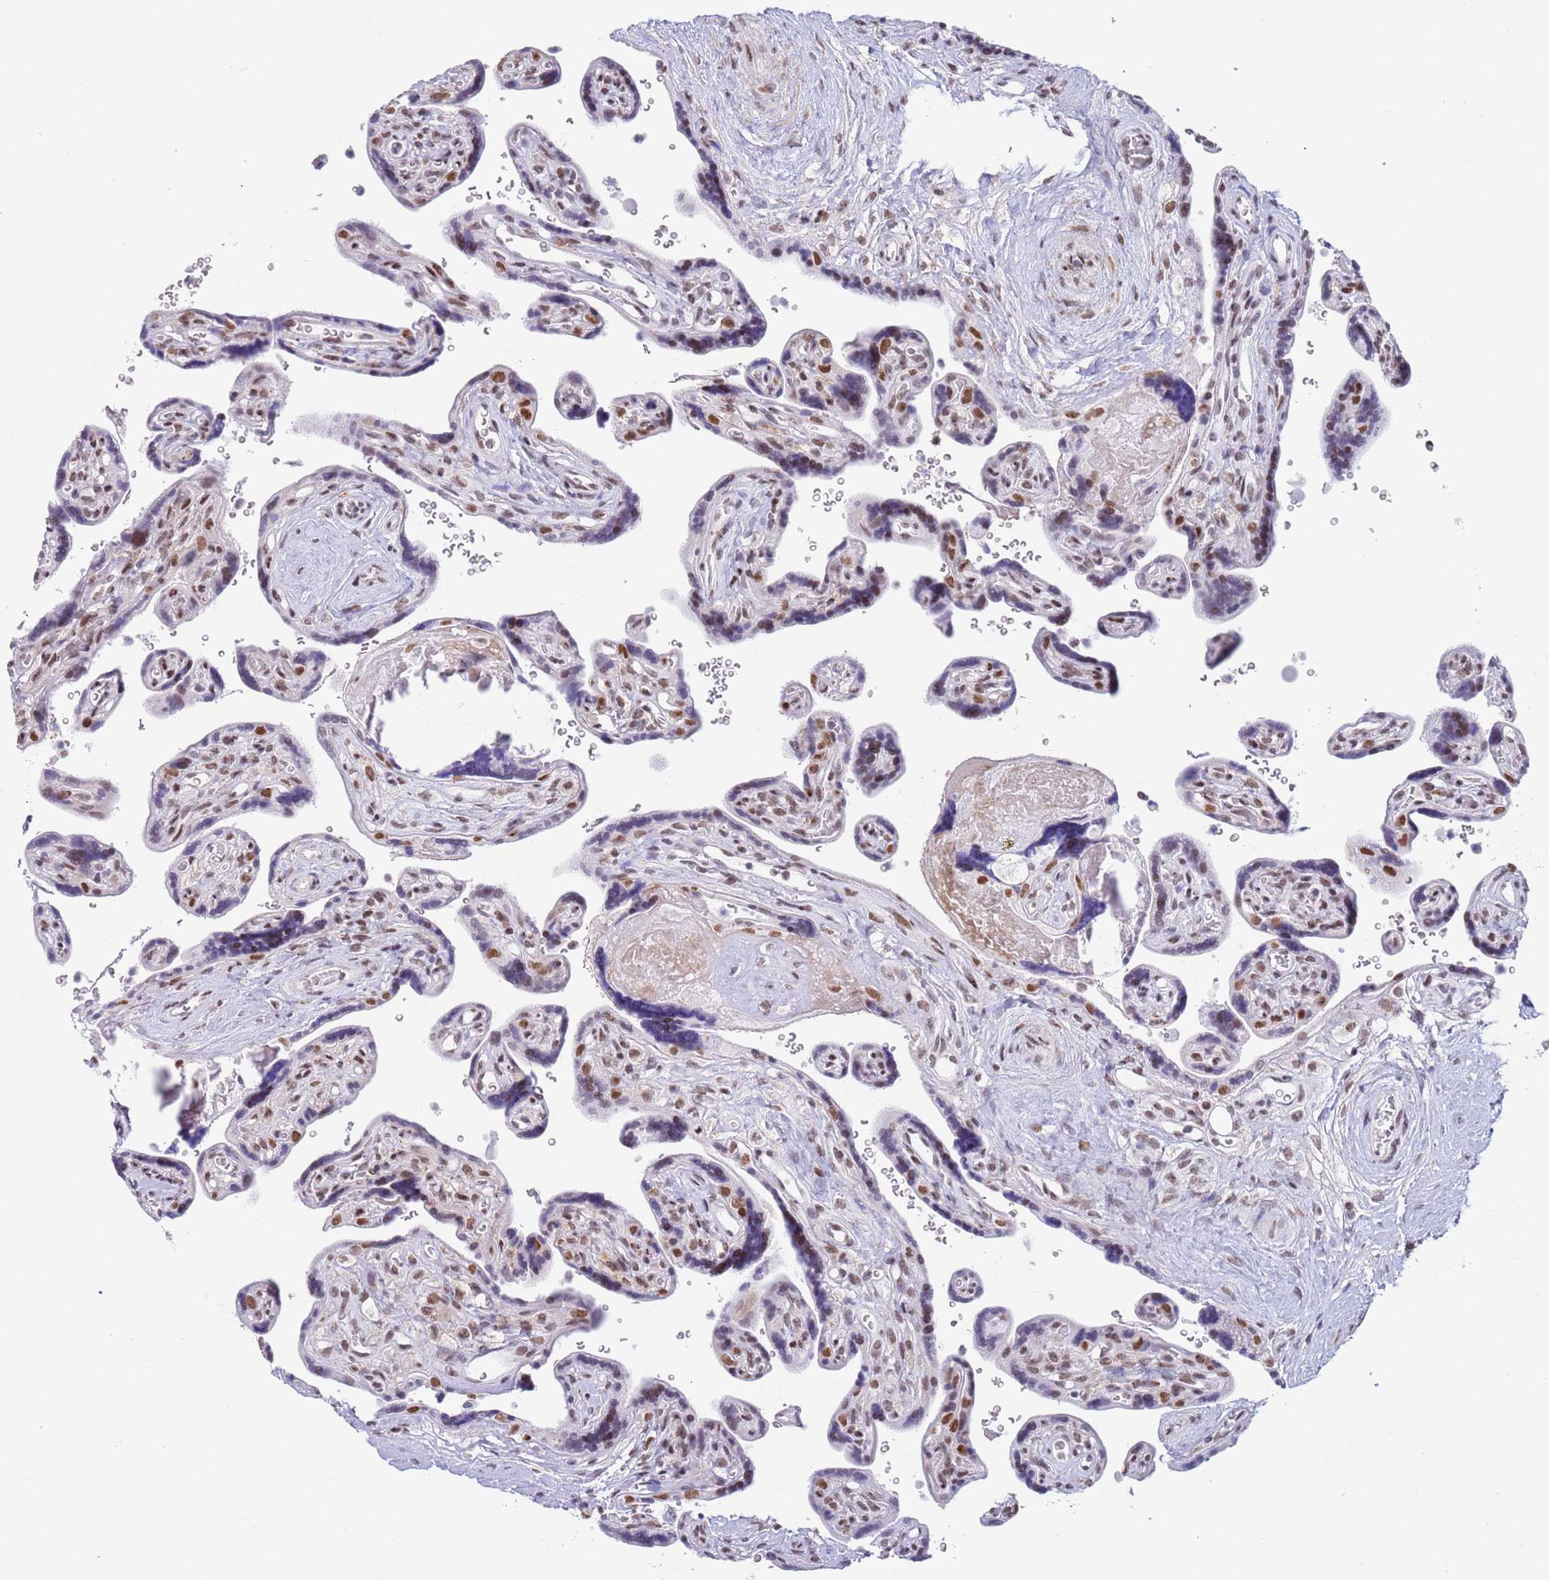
{"staining": {"intensity": "moderate", "quantity": ">75%", "location": "nuclear"}, "tissue": "placenta", "cell_type": "Trophoblastic cells", "image_type": "normal", "snomed": [{"axis": "morphology", "description": "Normal tissue, NOS"}, {"axis": "topography", "description": "Placenta"}], "caption": "Immunohistochemical staining of normal placenta reveals medium levels of moderate nuclear positivity in about >75% of trophoblastic cells. Using DAB (brown) and hematoxylin (blue) stains, captured at high magnification using brightfield microscopy.", "gene": "ZNF382", "patient": {"sex": "female", "age": 39}}